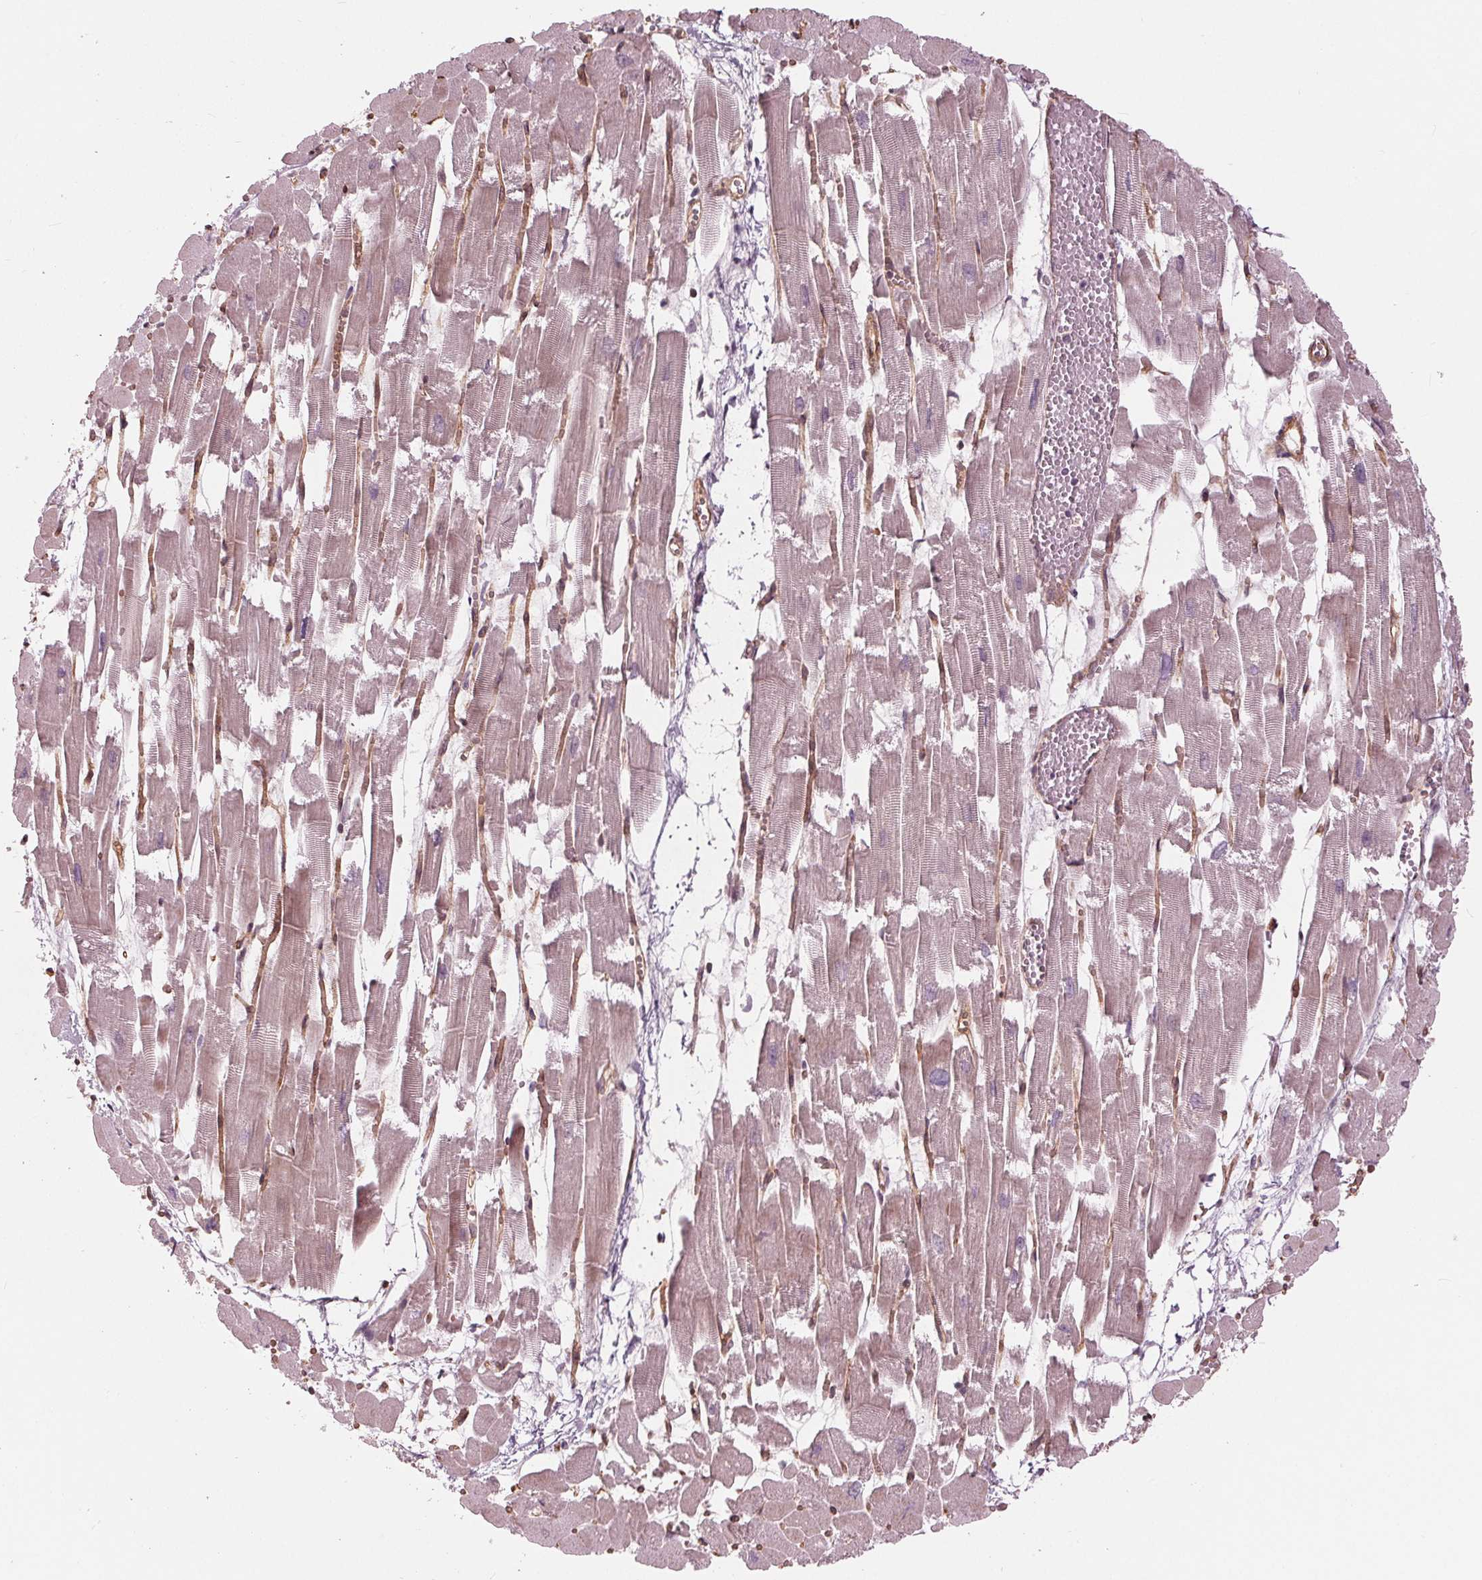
{"staining": {"intensity": "moderate", "quantity": "<25%", "location": "cytoplasmic/membranous"}, "tissue": "heart muscle", "cell_type": "Cardiomyocytes", "image_type": "normal", "snomed": [{"axis": "morphology", "description": "Normal tissue, NOS"}, {"axis": "topography", "description": "Heart"}], "caption": "Moderate cytoplasmic/membranous staining is seen in about <25% of cardiomyocytes in normal heart muscle. (DAB (3,3'-diaminobenzidine) IHC with brightfield microscopy, high magnification).", "gene": "TXNIP", "patient": {"sex": "female", "age": 52}}